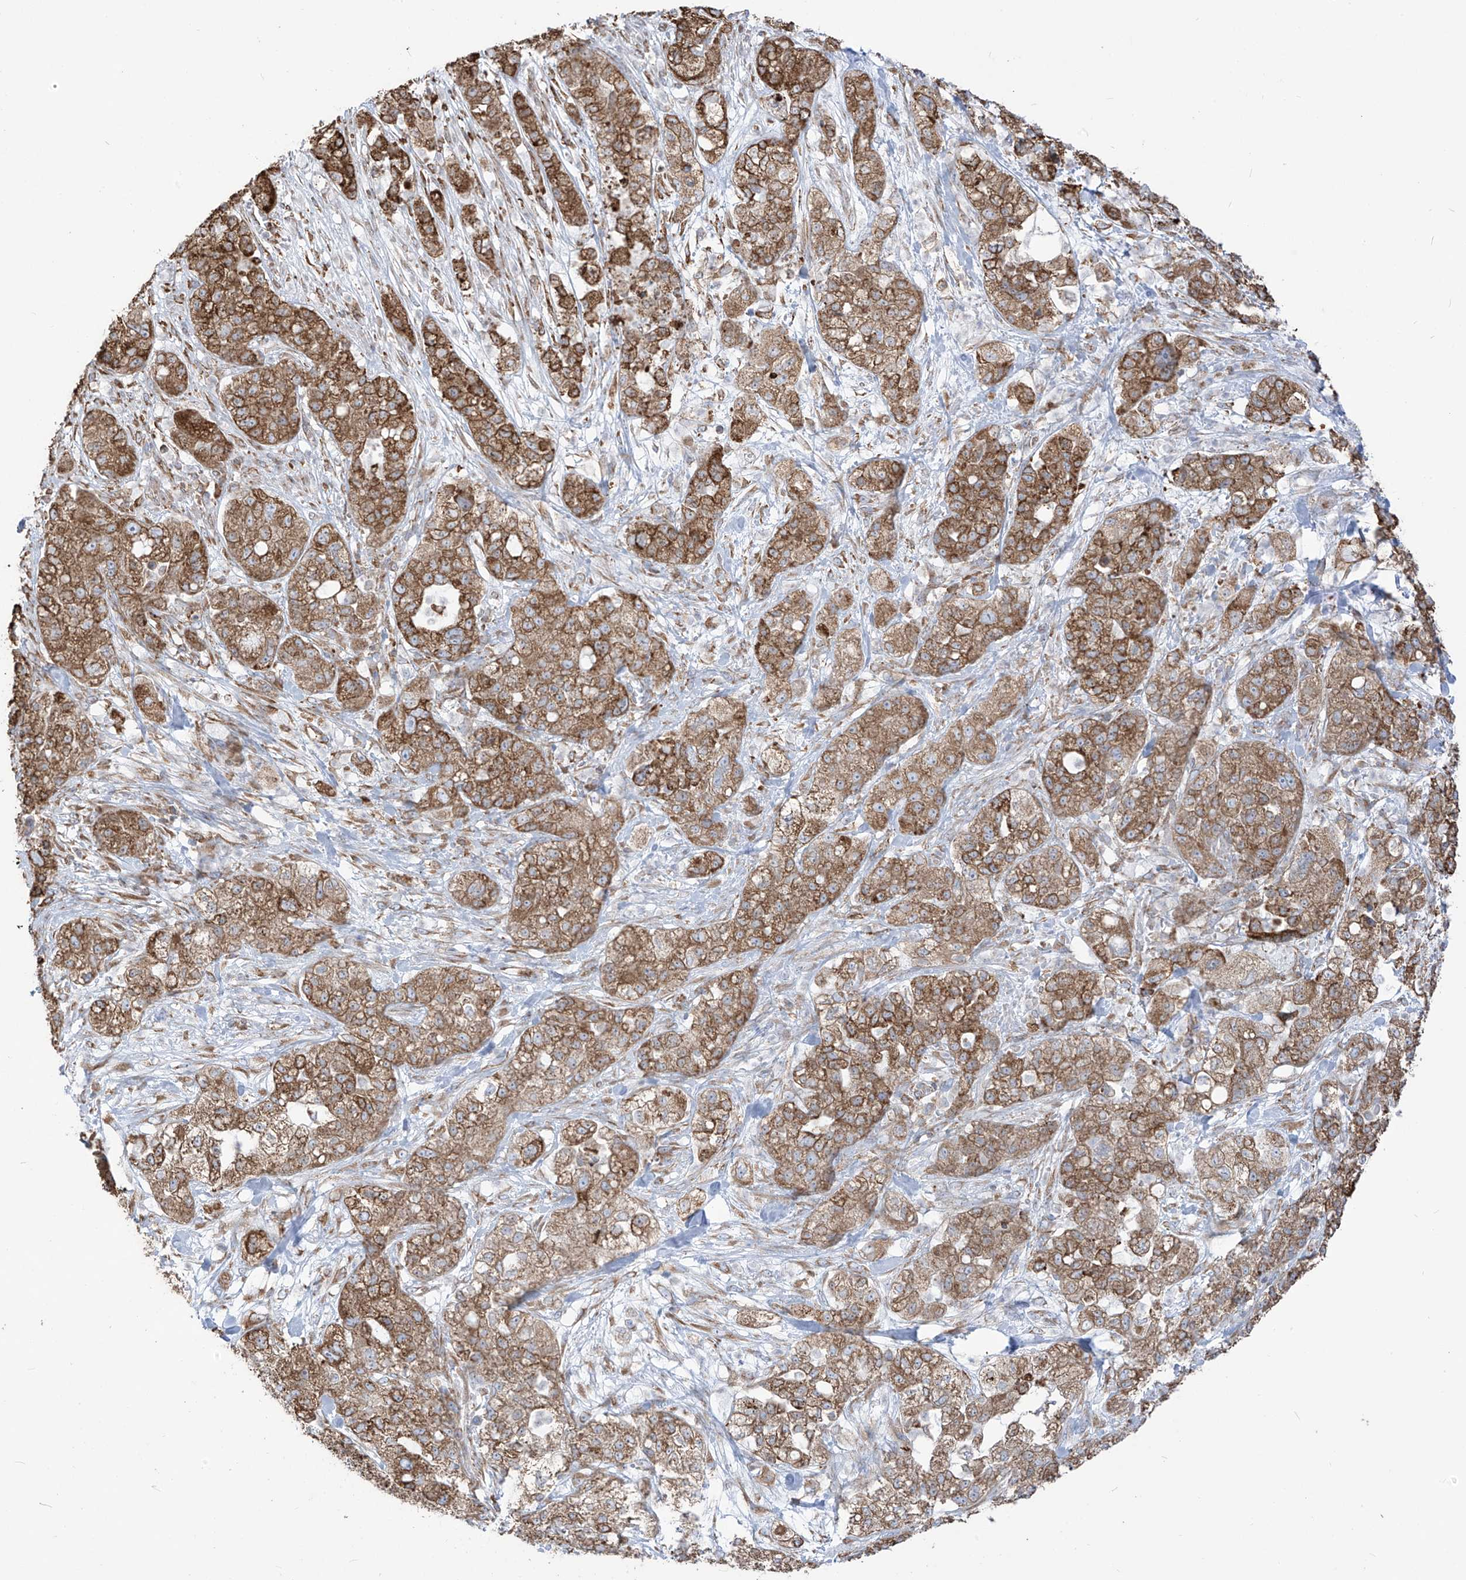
{"staining": {"intensity": "moderate", "quantity": ">75%", "location": "cytoplasmic/membranous"}, "tissue": "pancreatic cancer", "cell_type": "Tumor cells", "image_type": "cancer", "snomed": [{"axis": "morphology", "description": "Adenocarcinoma, NOS"}, {"axis": "topography", "description": "Pancreas"}], "caption": "A brown stain shows moderate cytoplasmic/membranous positivity of a protein in human pancreatic adenocarcinoma tumor cells. The staining is performed using DAB brown chromogen to label protein expression. The nuclei are counter-stained blue using hematoxylin.", "gene": "PDIA6", "patient": {"sex": "female", "age": 78}}